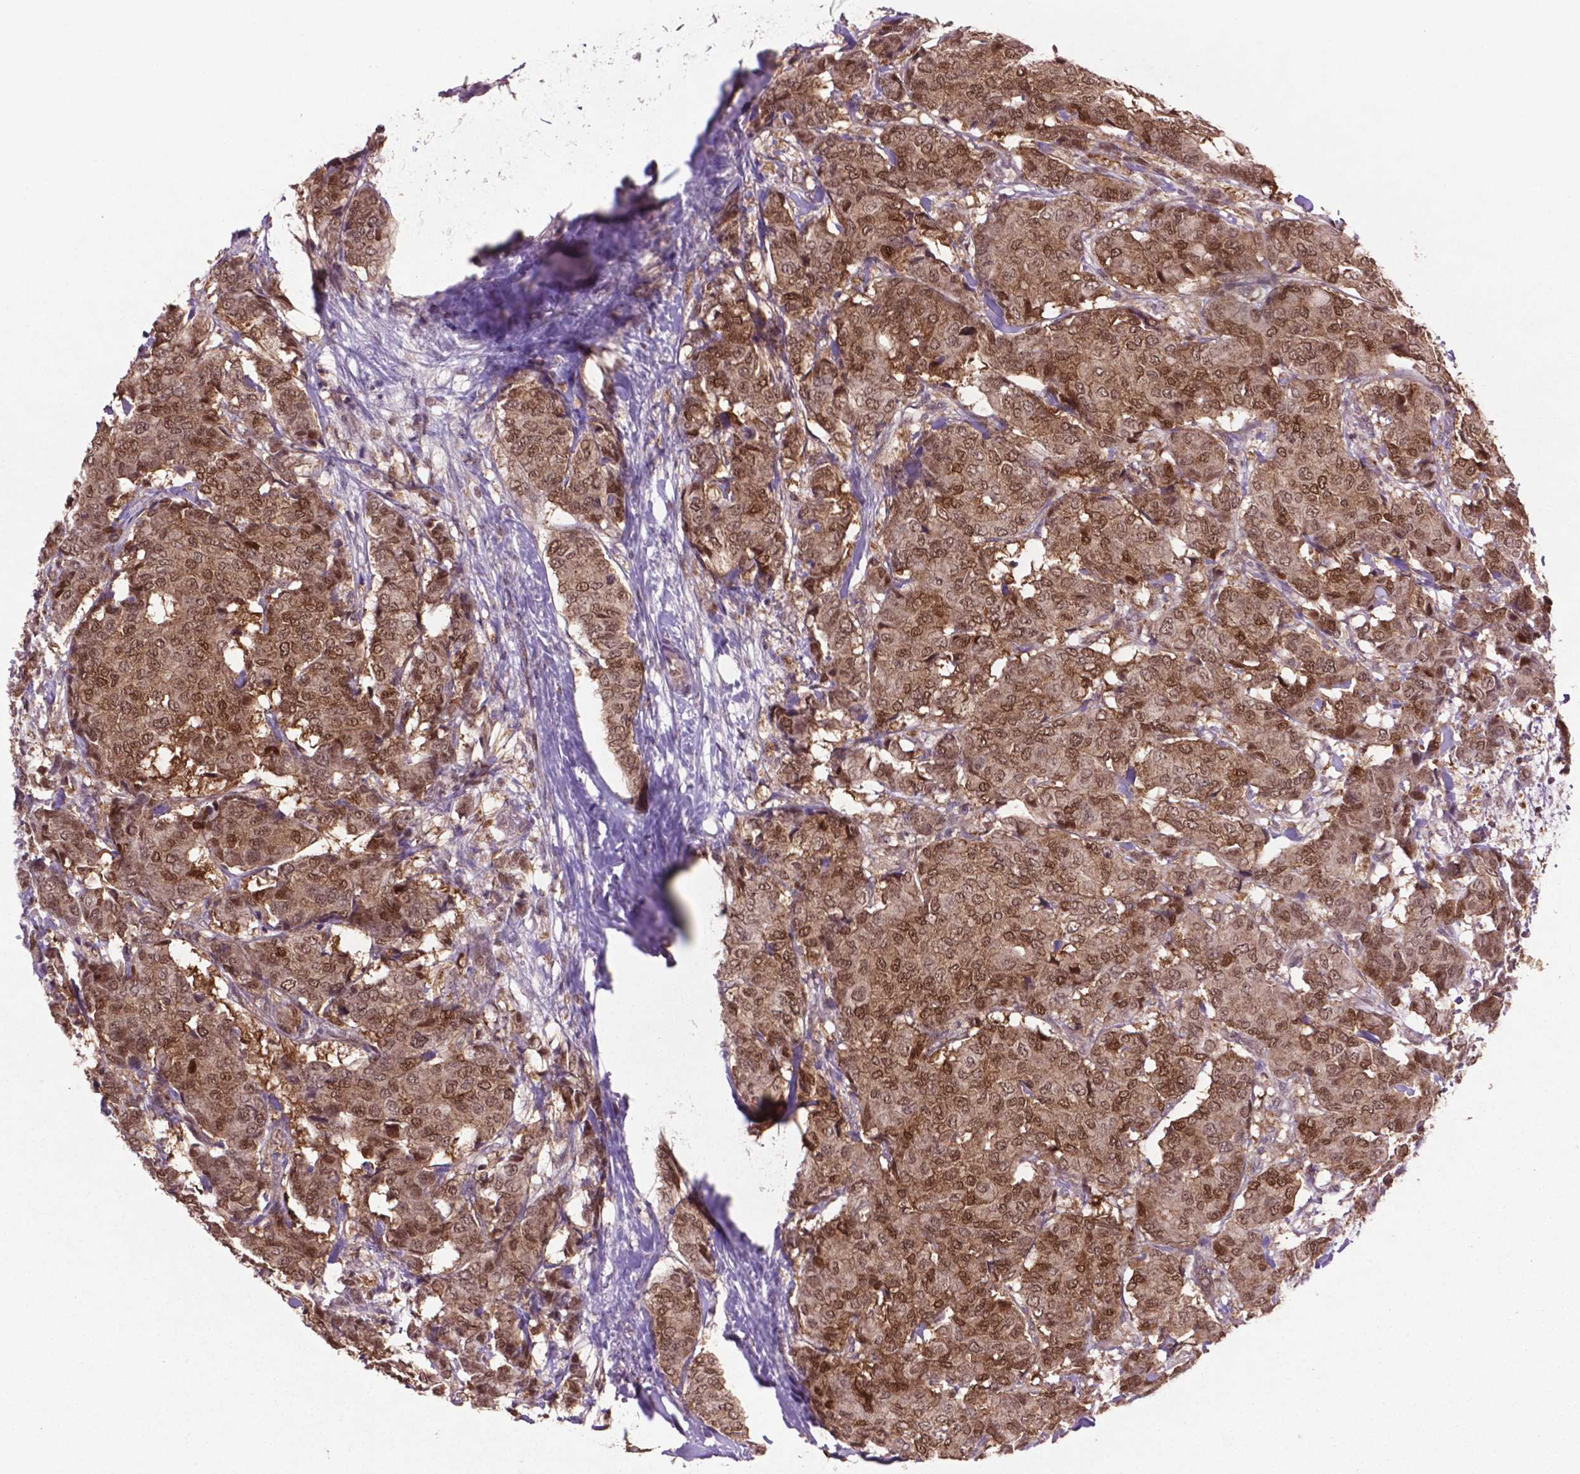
{"staining": {"intensity": "weak", "quantity": ">75%", "location": "cytoplasmic/membranous,nuclear"}, "tissue": "breast cancer", "cell_type": "Tumor cells", "image_type": "cancer", "snomed": [{"axis": "morphology", "description": "Duct carcinoma"}, {"axis": "topography", "description": "Breast"}], "caption": "DAB immunohistochemical staining of infiltrating ductal carcinoma (breast) reveals weak cytoplasmic/membranous and nuclear protein positivity in approximately >75% of tumor cells.", "gene": "GLRX", "patient": {"sex": "female", "age": 75}}